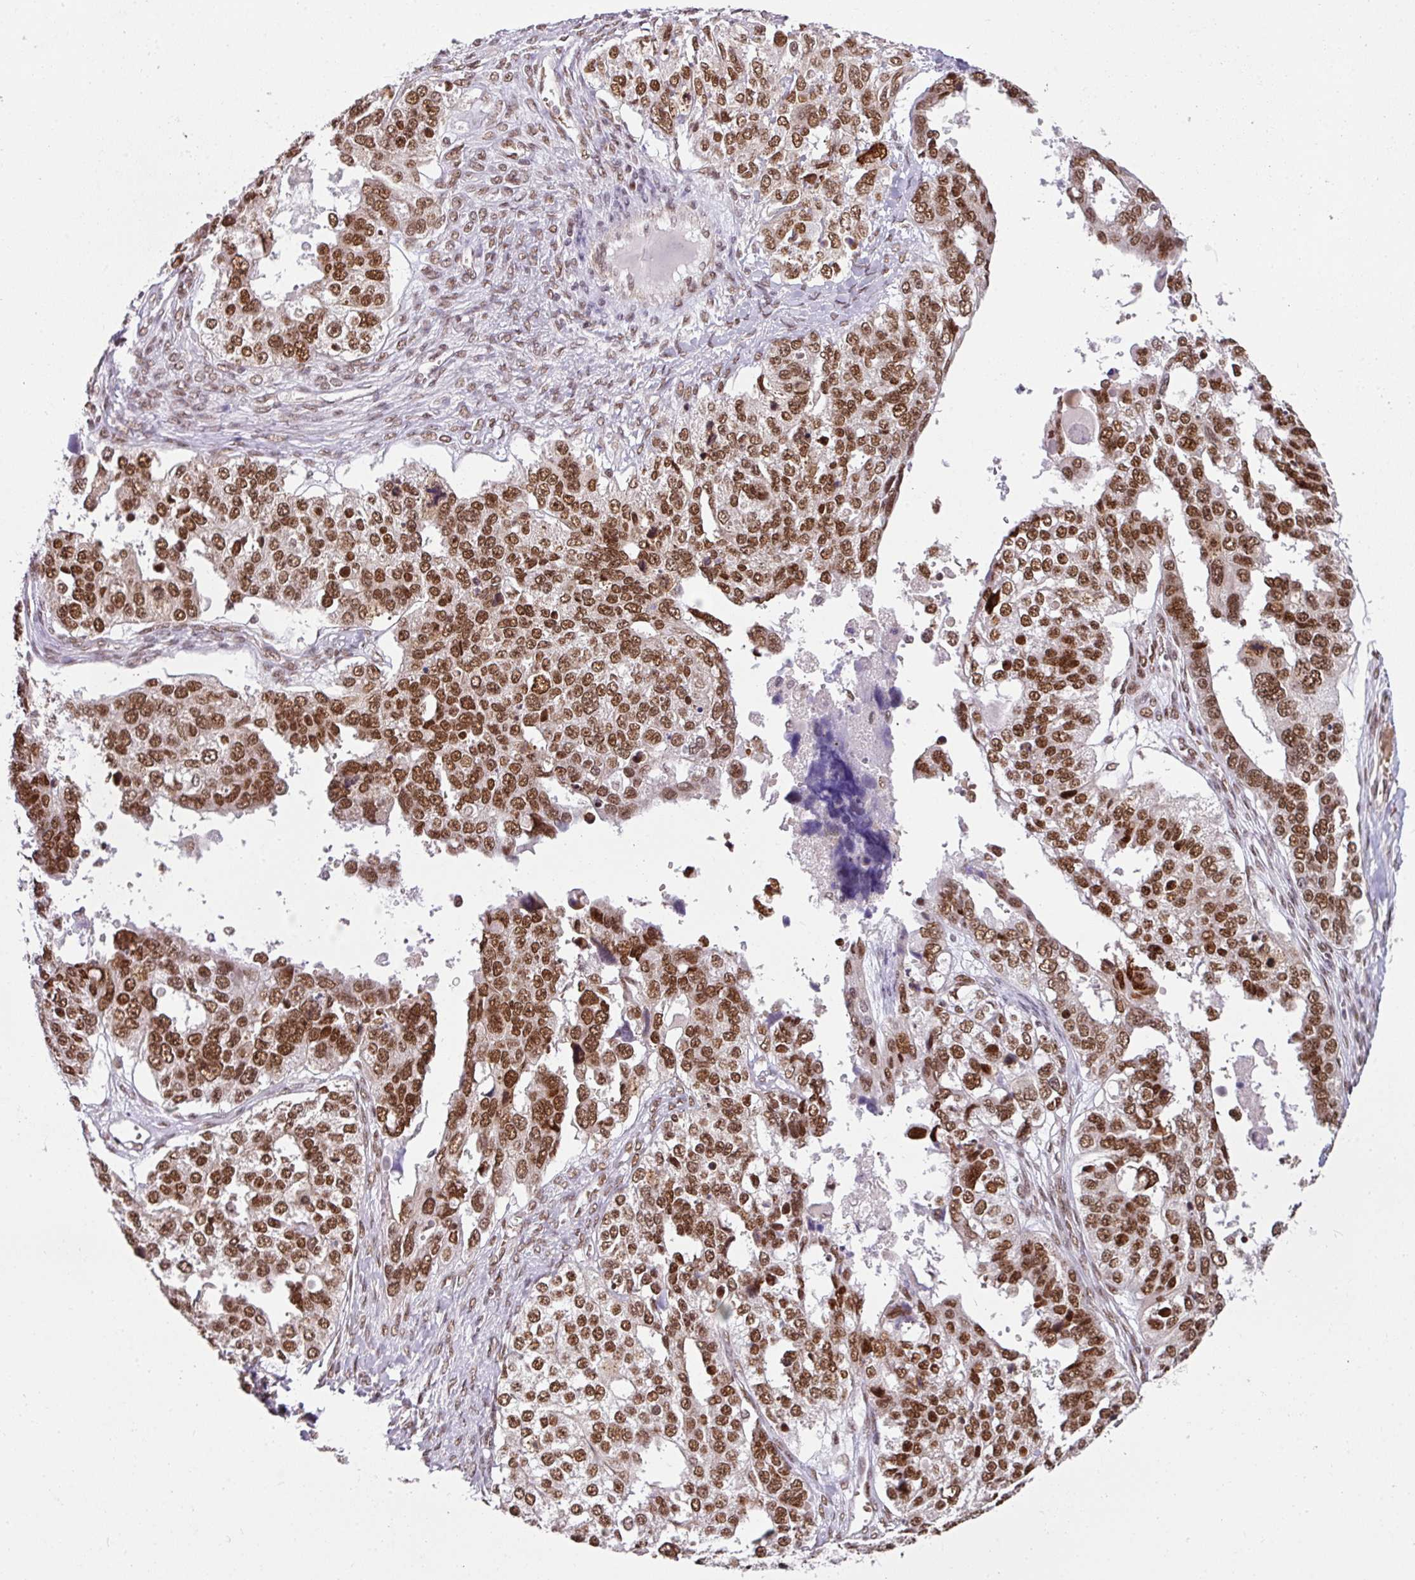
{"staining": {"intensity": "strong", "quantity": ">75%", "location": "nuclear"}, "tissue": "ovarian cancer", "cell_type": "Tumor cells", "image_type": "cancer", "snomed": [{"axis": "morphology", "description": "Cystadenocarcinoma, serous, NOS"}, {"axis": "topography", "description": "Ovary"}], "caption": "Immunohistochemical staining of human ovarian cancer displays strong nuclear protein positivity in approximately >75% of tumor cells.", "gene": "NCOA5", "patient": {"sex": "female", "age": 76}}